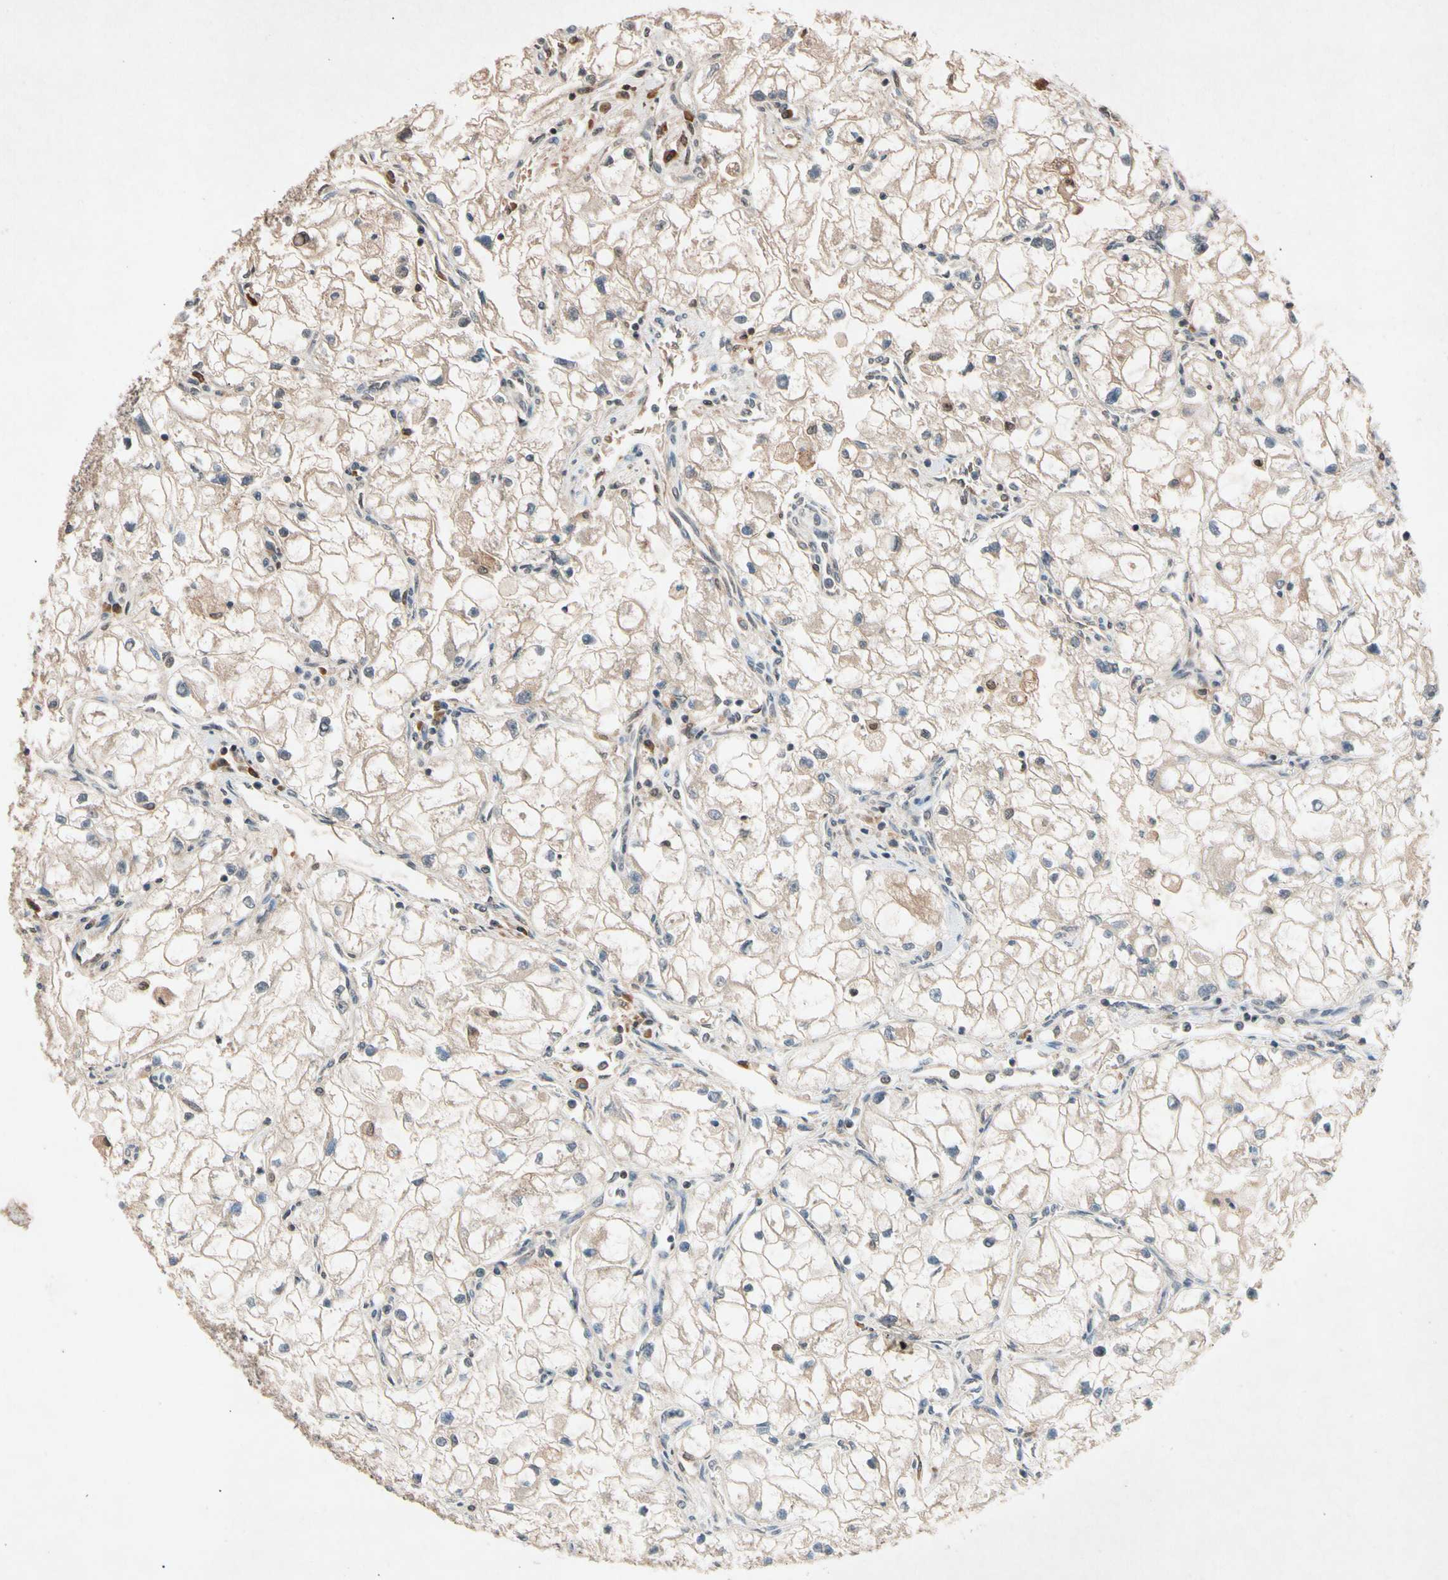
{"staining": {"intensity": "moderate", "quantity": ">75%", "location": "cytoplasmic/membranous"}, "tissue": "renal cancer", "cell_type": "Tumor cells", "image_type": "cancer", "snomed": [{"axis": "morphology", "description": "Adenocarcinoma, NOS"}, {"axis": "topography", "description": "Kidney"}], "caption": "DAB immunohistochemical staining of human adenocarcinoma (renal) displays moderate cytoplasmic/membranous protein expression in approximately >75% of tumor cells. (Stains: DAB (3,3'-diaminobenzidine) in brown, nuclei in blue, Microscopy: brightfield microscopy at high magnification).", "gene": "PRDX4", "patient": {"sex": "female", "age": 70}}